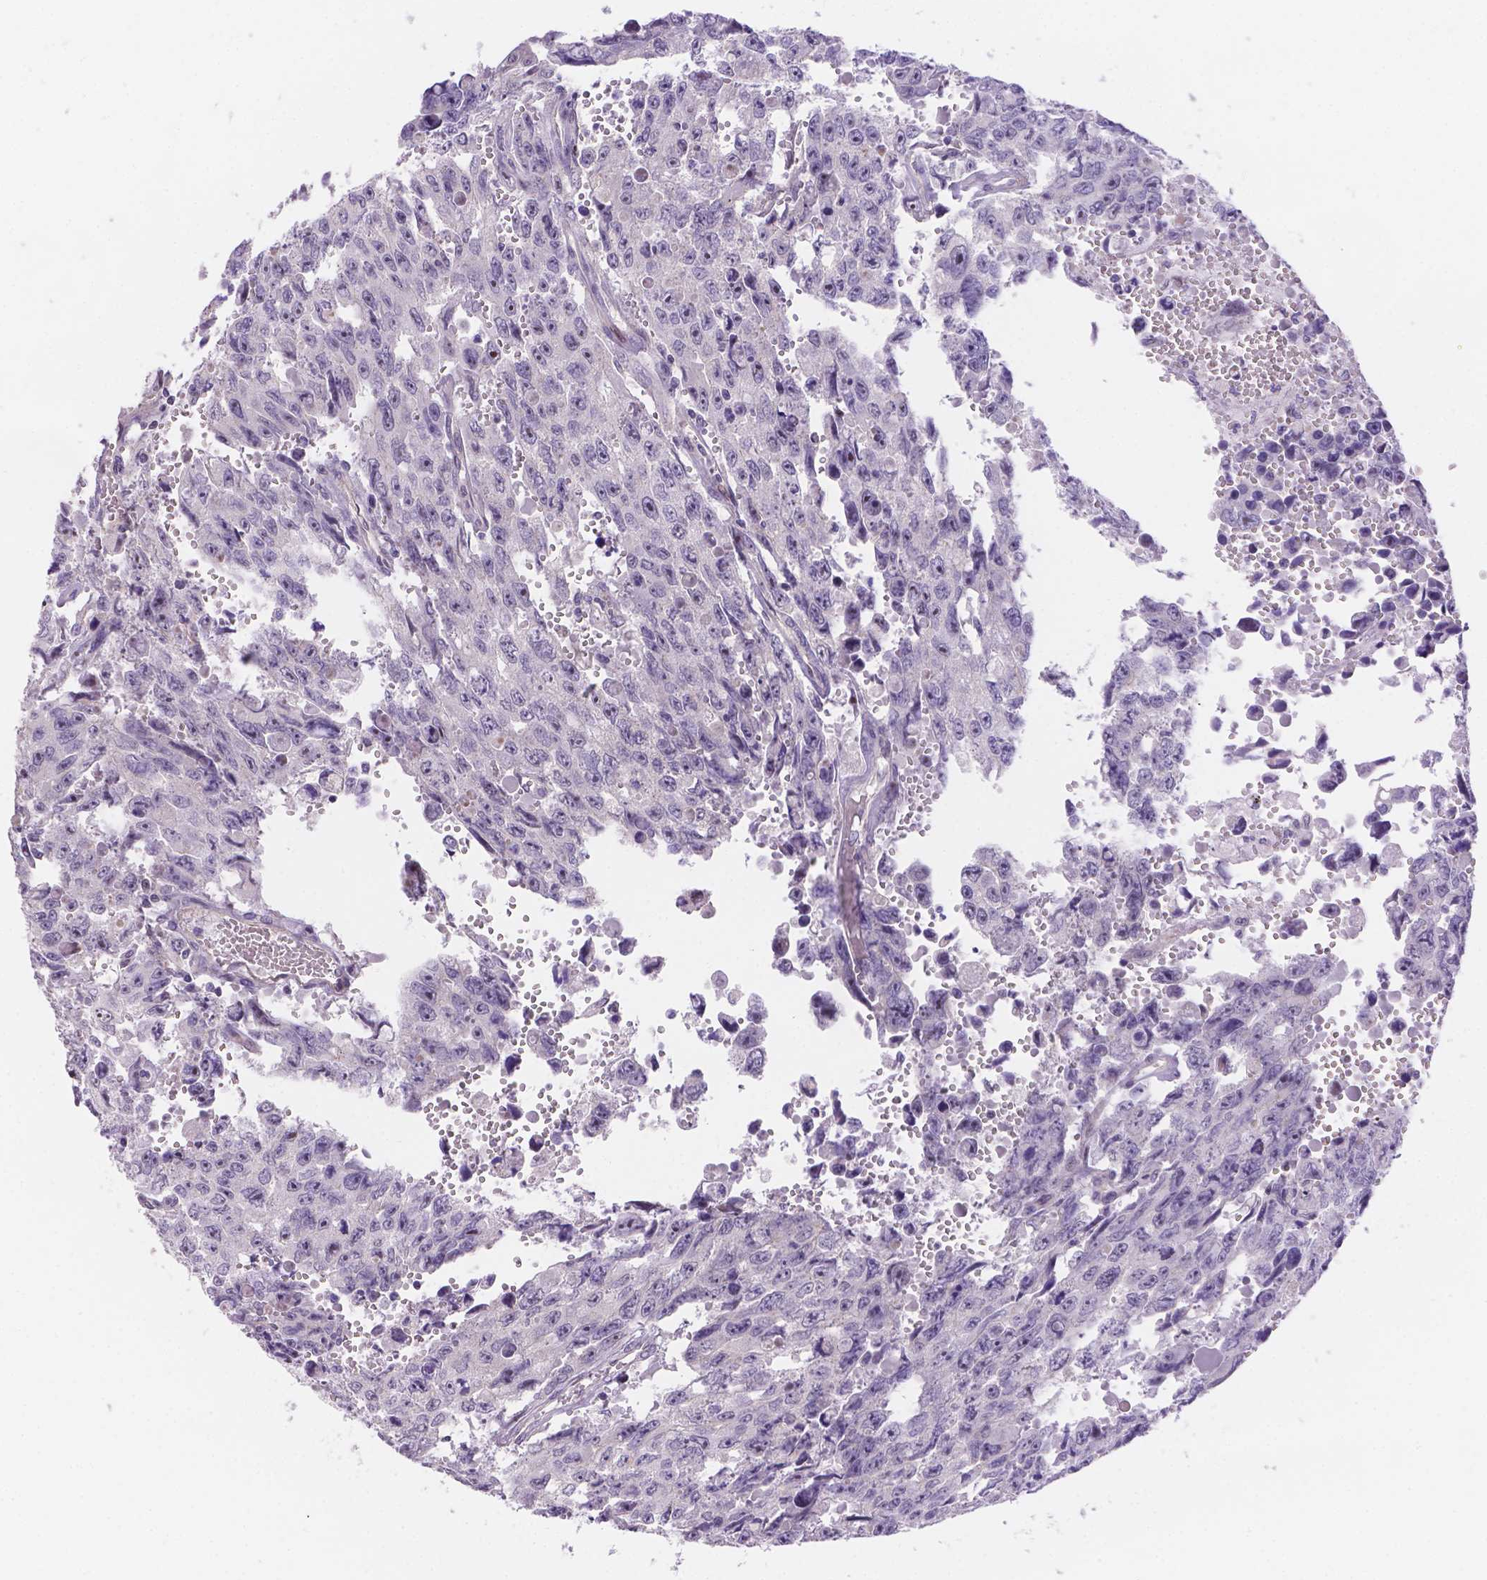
{"staining": {"intensity": "negative", "quantity": "none", "location": "none"}, "tissue": "testis cancer", "cell_type": "Tumor cells", "image_type": "cancer", "snomed": [{"axis": "morphology", "description": "Seminoma, NOS"}, {"axis": "topography", "description": "Testis"}], "caption": "Tumor cells show no significant expression in seminoma (testis).", "gene": "CD96", "patient": {"sex": "male", "age": 26}}